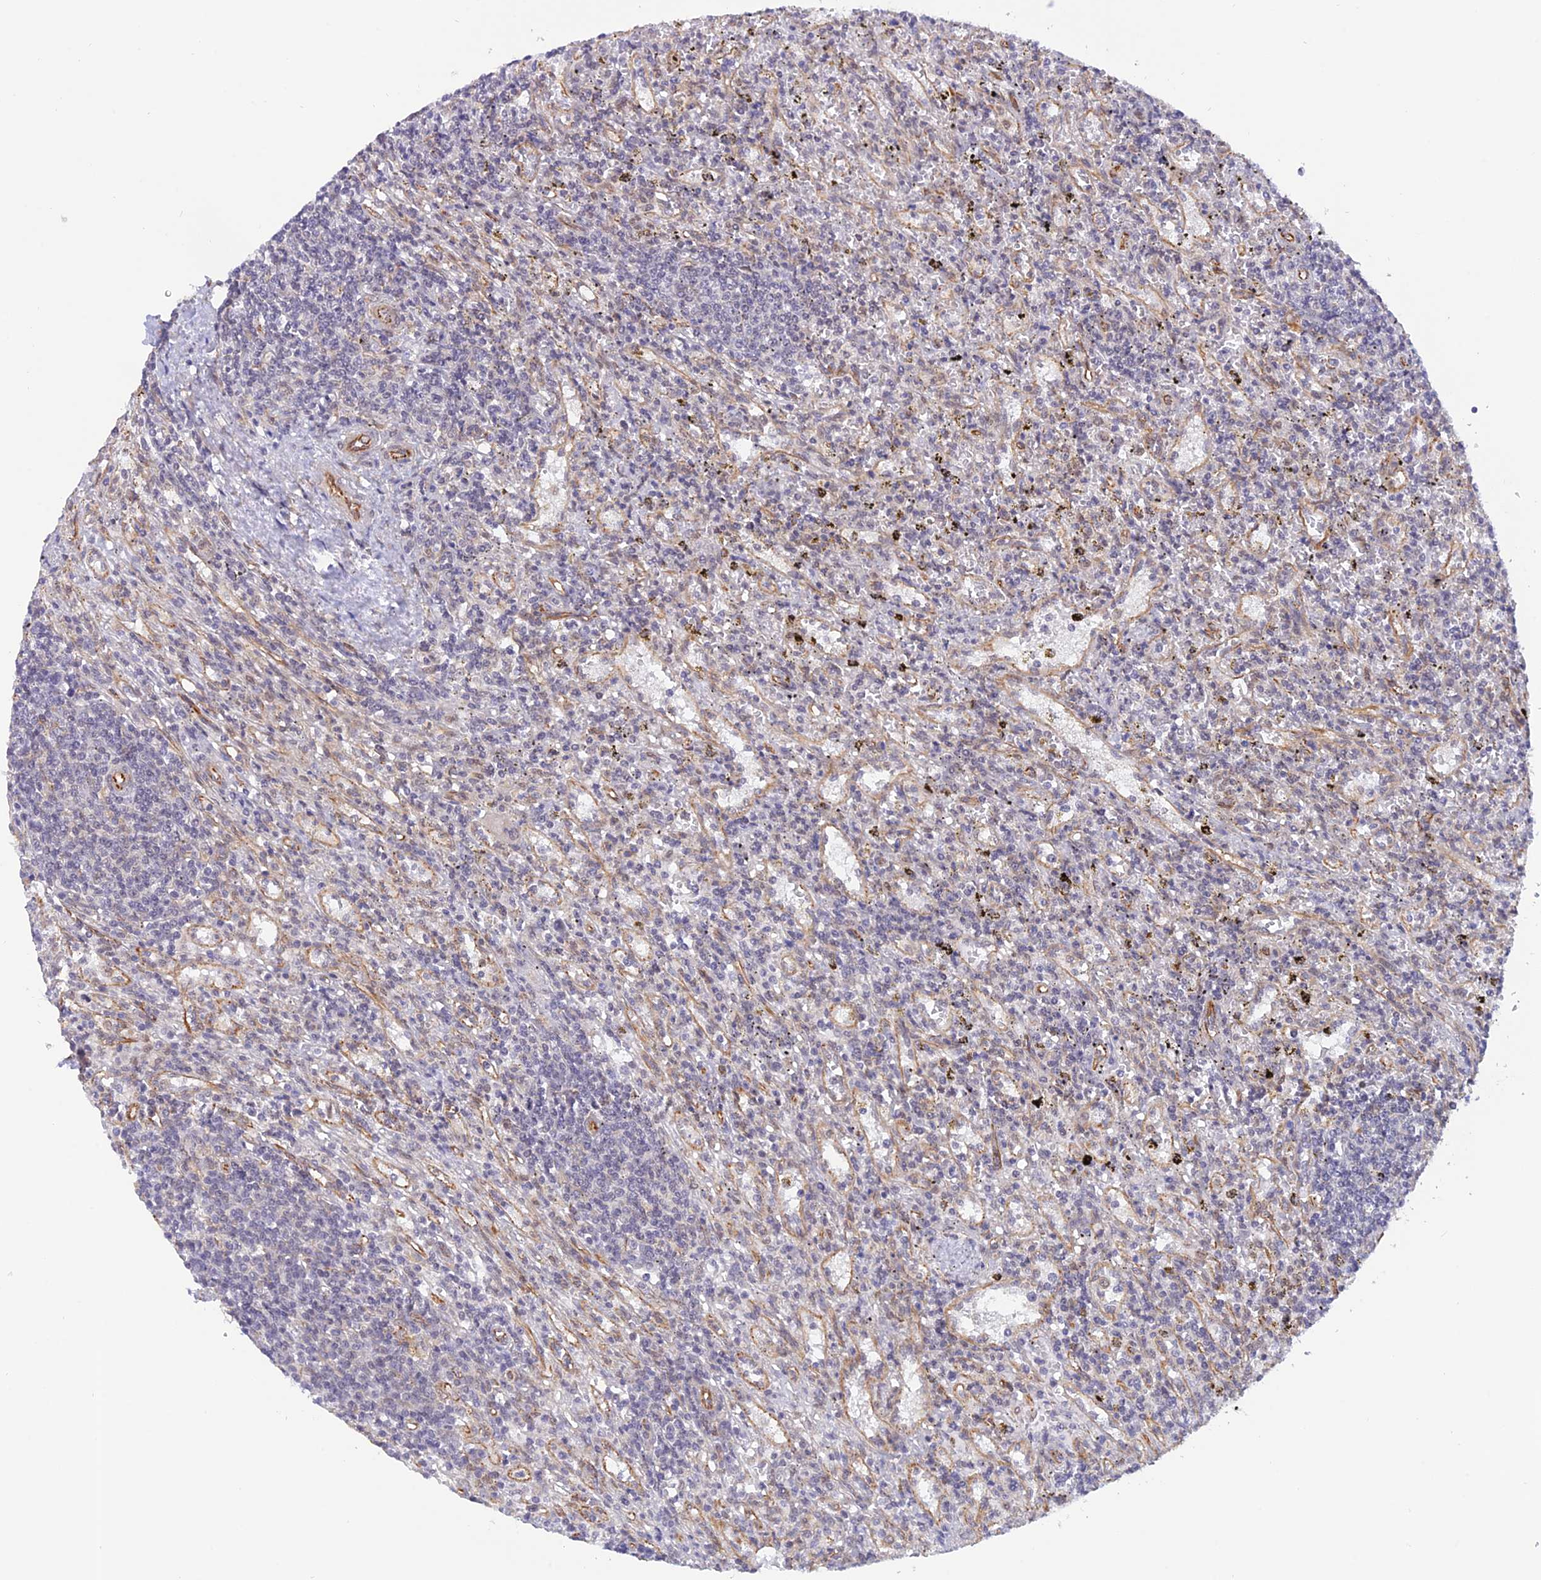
{"staining": {"intensity": "negative", "quantity": "none", "location": "none"}, "tissue": "lymphoma", "cell_type": "Tumor cells", "image_type": "cancer", "snomed": [{"axis": "morphology", "description": "Malignant lymphoma, non-Hodgkin's type, Low grade"}, {"axis": "topography", "description": "Spleen"}], "caption": "The immunohistochemistry (IHC) micrograph has no significant expression in tumor cells of malignant lymphoma, non-Hodgkin's type (low-grade) tissue.", "gene": "PAGR1", "patient": {"sex": "male", "age": 76}}